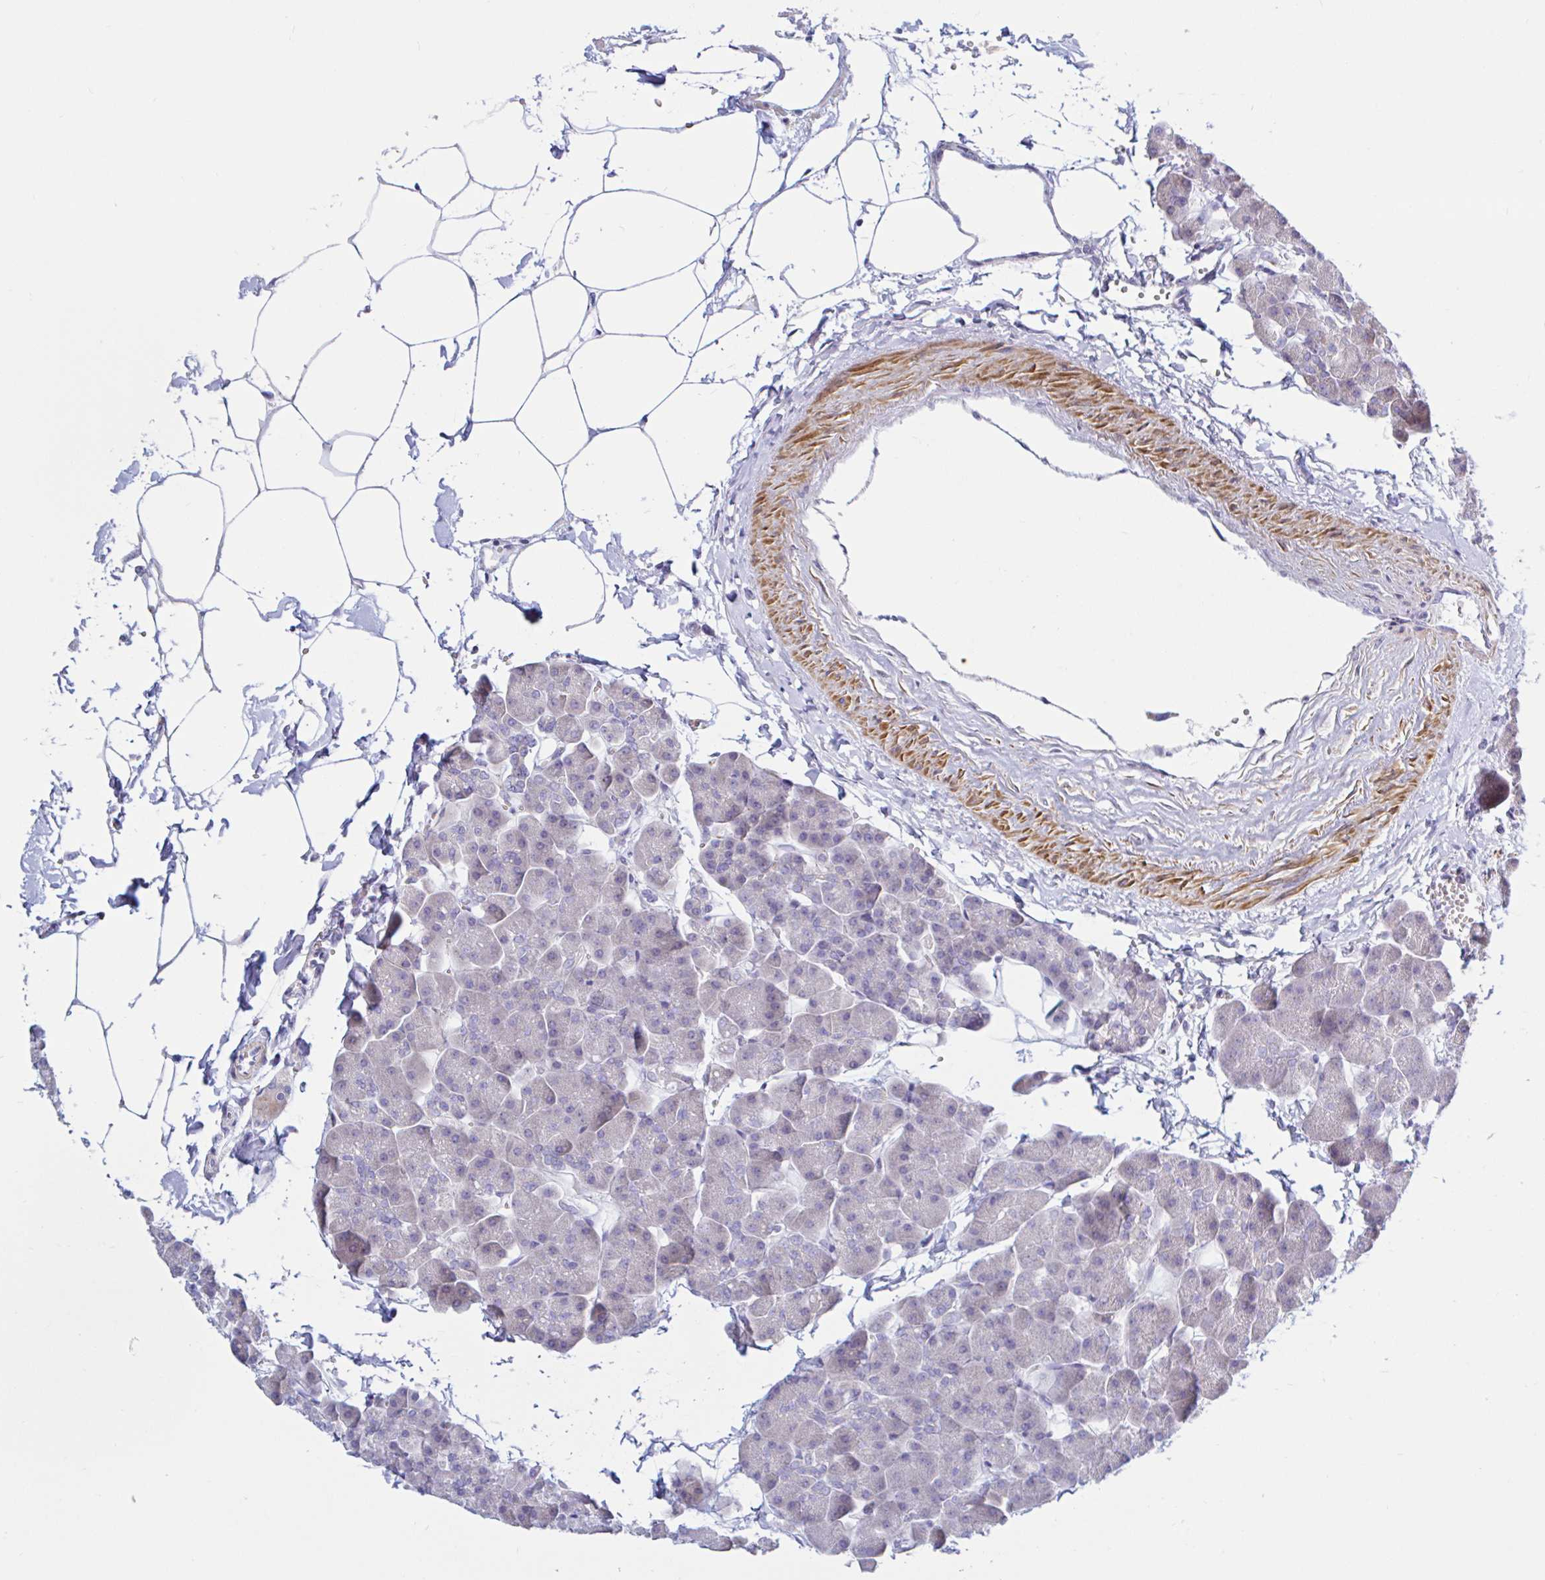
{"staining": {"intensity": "weak", "quantity": "<25%", "location": "cytoplasmic/membranous"}, "tissue": "pancreas", "cell_type": "Exocrine glandular cells", "image_type": "normal", "snomed": [{"axis": "morphology", "description": "Normal tissue, NOS"}, {"axis": "topography", "description": "Pancreas"}], "caption": "The immunohistochemistry histopathology image has no significant staining in exocrine glandular cells of pancreas. (DAB immunohistochemistry, high magnification).", "gene": "ENSG00000271254", "patient": {"sex": "male", "age": 35}}